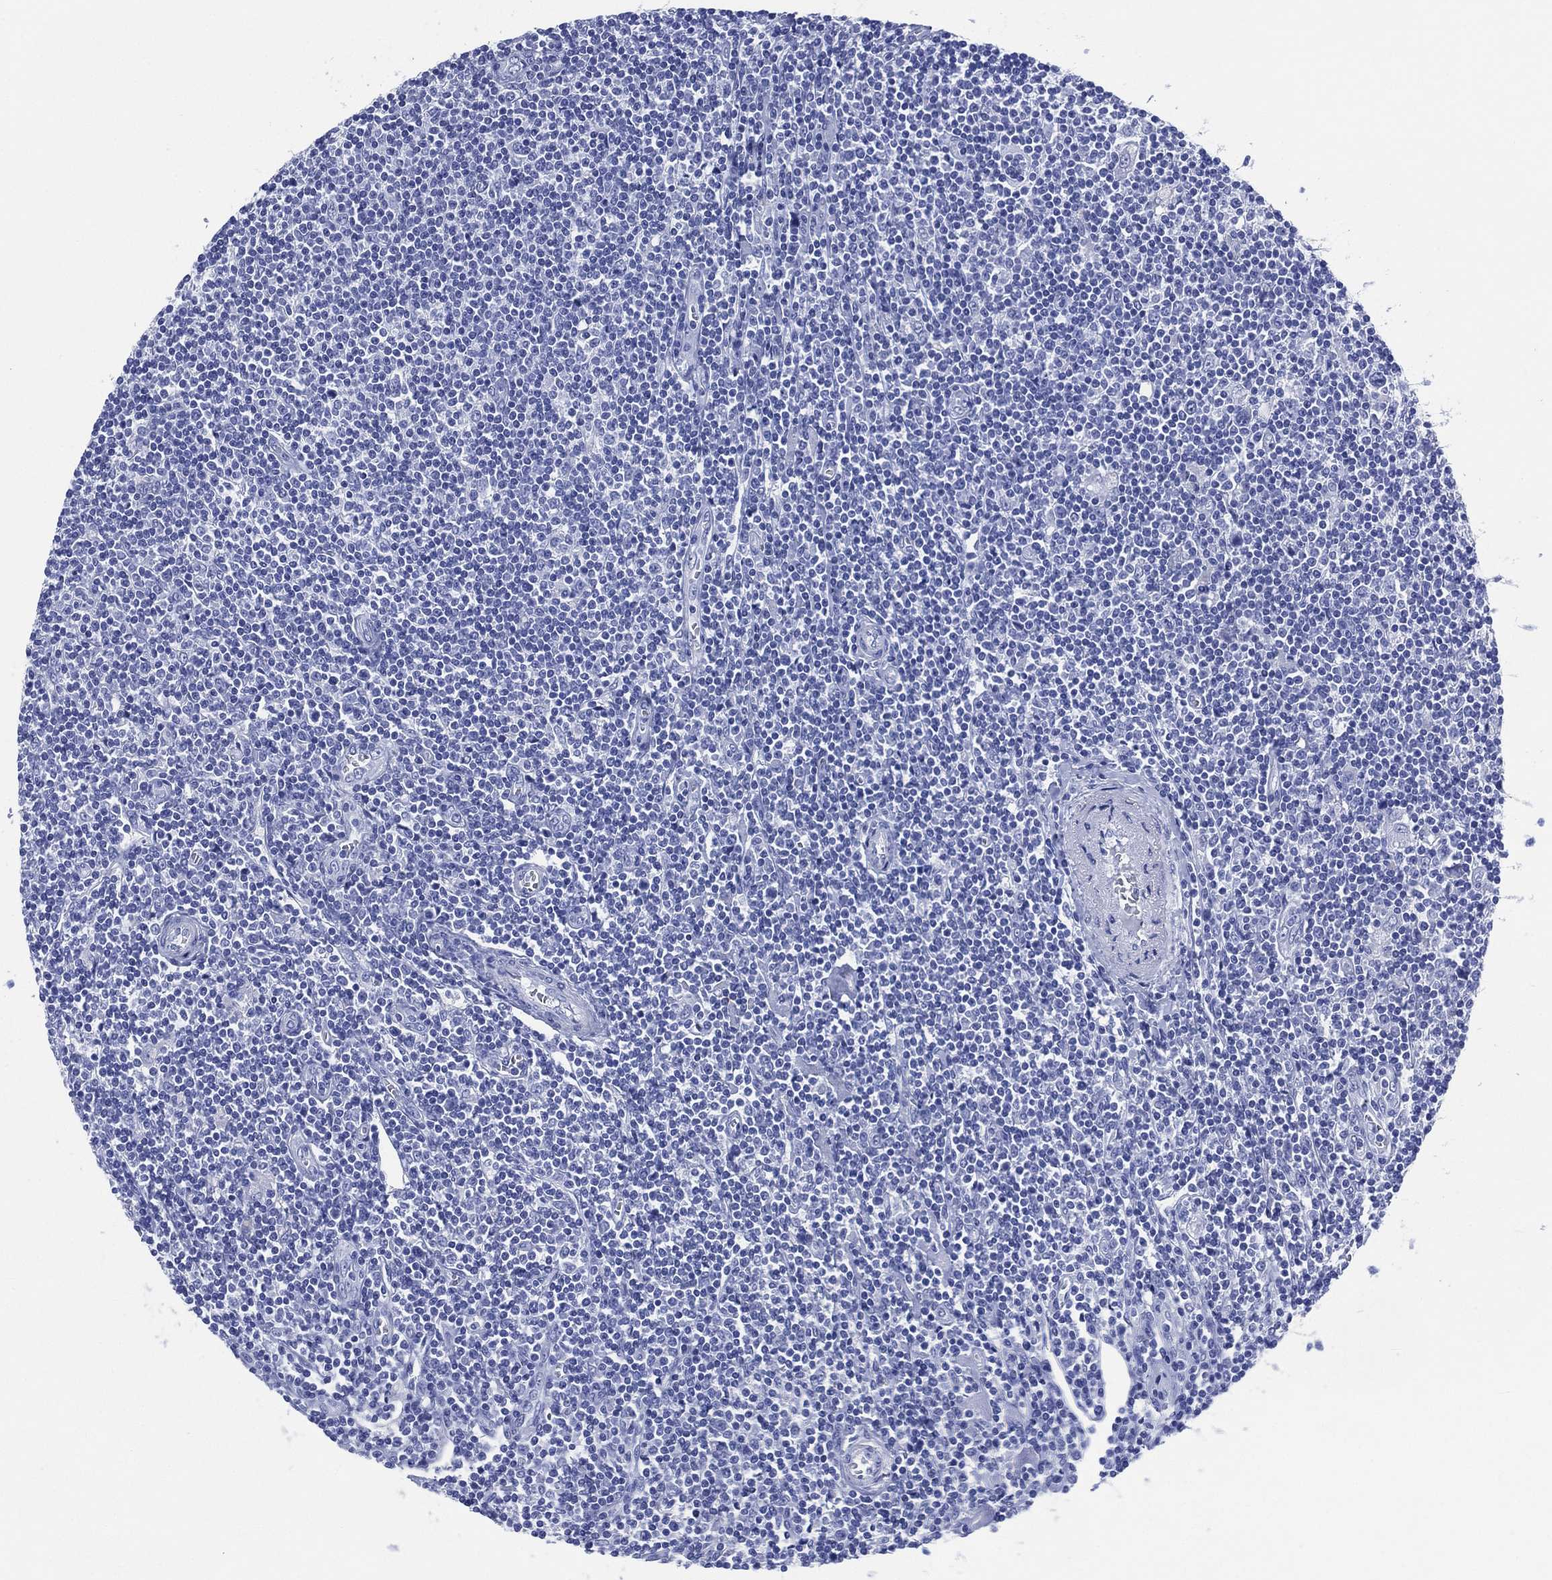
{"staining": {"intensity": "negative", "quantity": "none", "location": "none"}, "tissue": "lymphoma", "cell_type": "Tumor cells", "image_type": "cancer", "snomed": [{"axis": "morphology", "description": "Hodgkin's disease, NOS"}, {"axis": "topography", "description": "Lymph node"}], "caption": "Immunohistochemical staining of Hodgkin's disease demonstrates no significant positivity in tumor cells.", "gene": "SIGLECL1", "patient": {"sex": "male", "age": 40}}